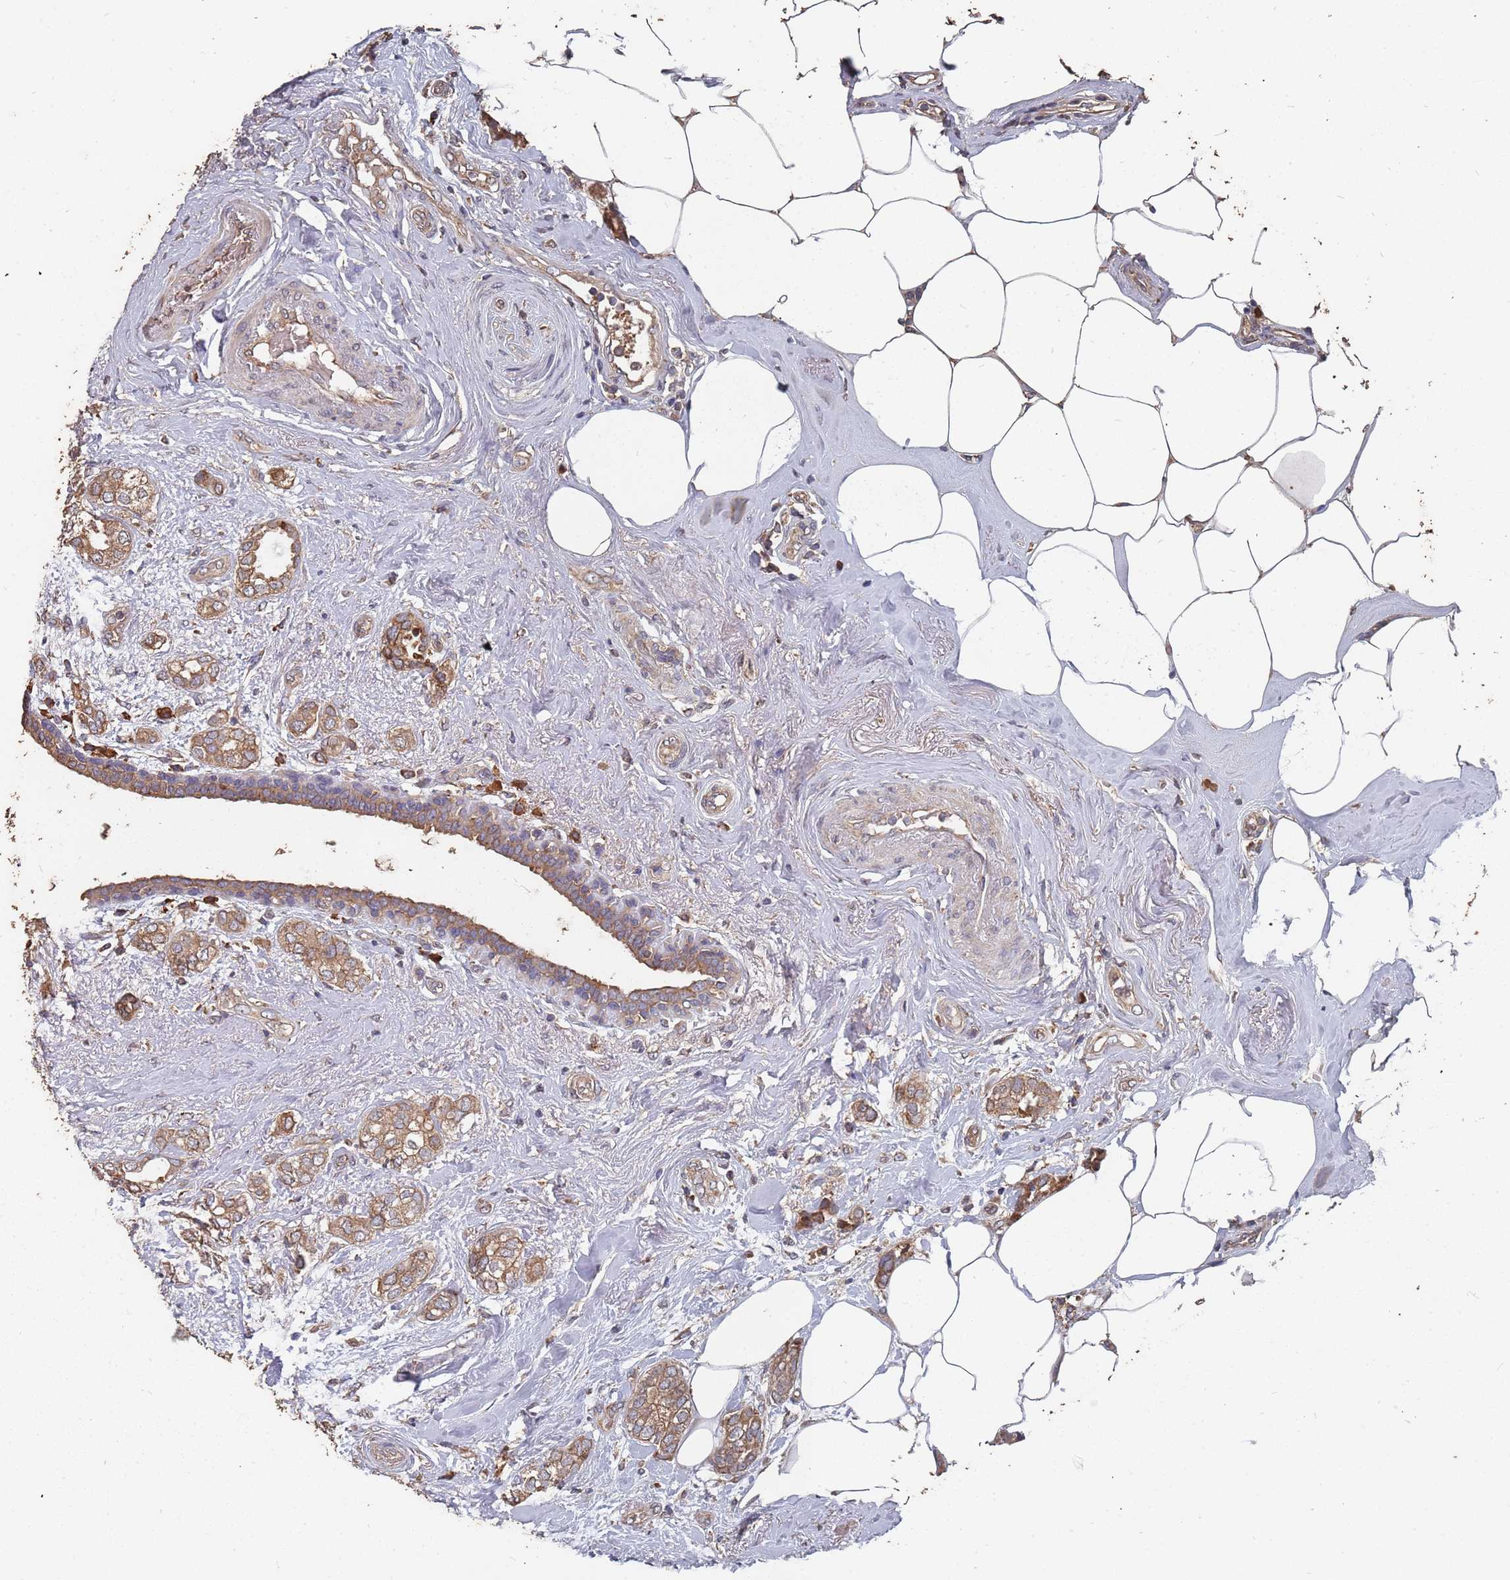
{"staining": {"intensity": "moderate", "quantity": ">75%", "location": "cytoplasmic/membranous"}, "tissue": "breast cancer", "cell_type": "Tumor cells", "image_type": "cancer", "snomed": [{"axis": "morphology", "description": "Duct carcinoma"}, {"axis": "topography", "description": "Breast"}], "caption": "Protein analysis of breast cancer (invasive ductal carcinoma) tissue demonstrates moderate cytoplasmic/membranous expression in about >75% of tumor cells. (Stains: DAB in brown, nuclei in blue, Microscopy: brightfield microscopy at high magnification).", "gene": "ATG5", "patient": {"sex": "female", "age": 73}}